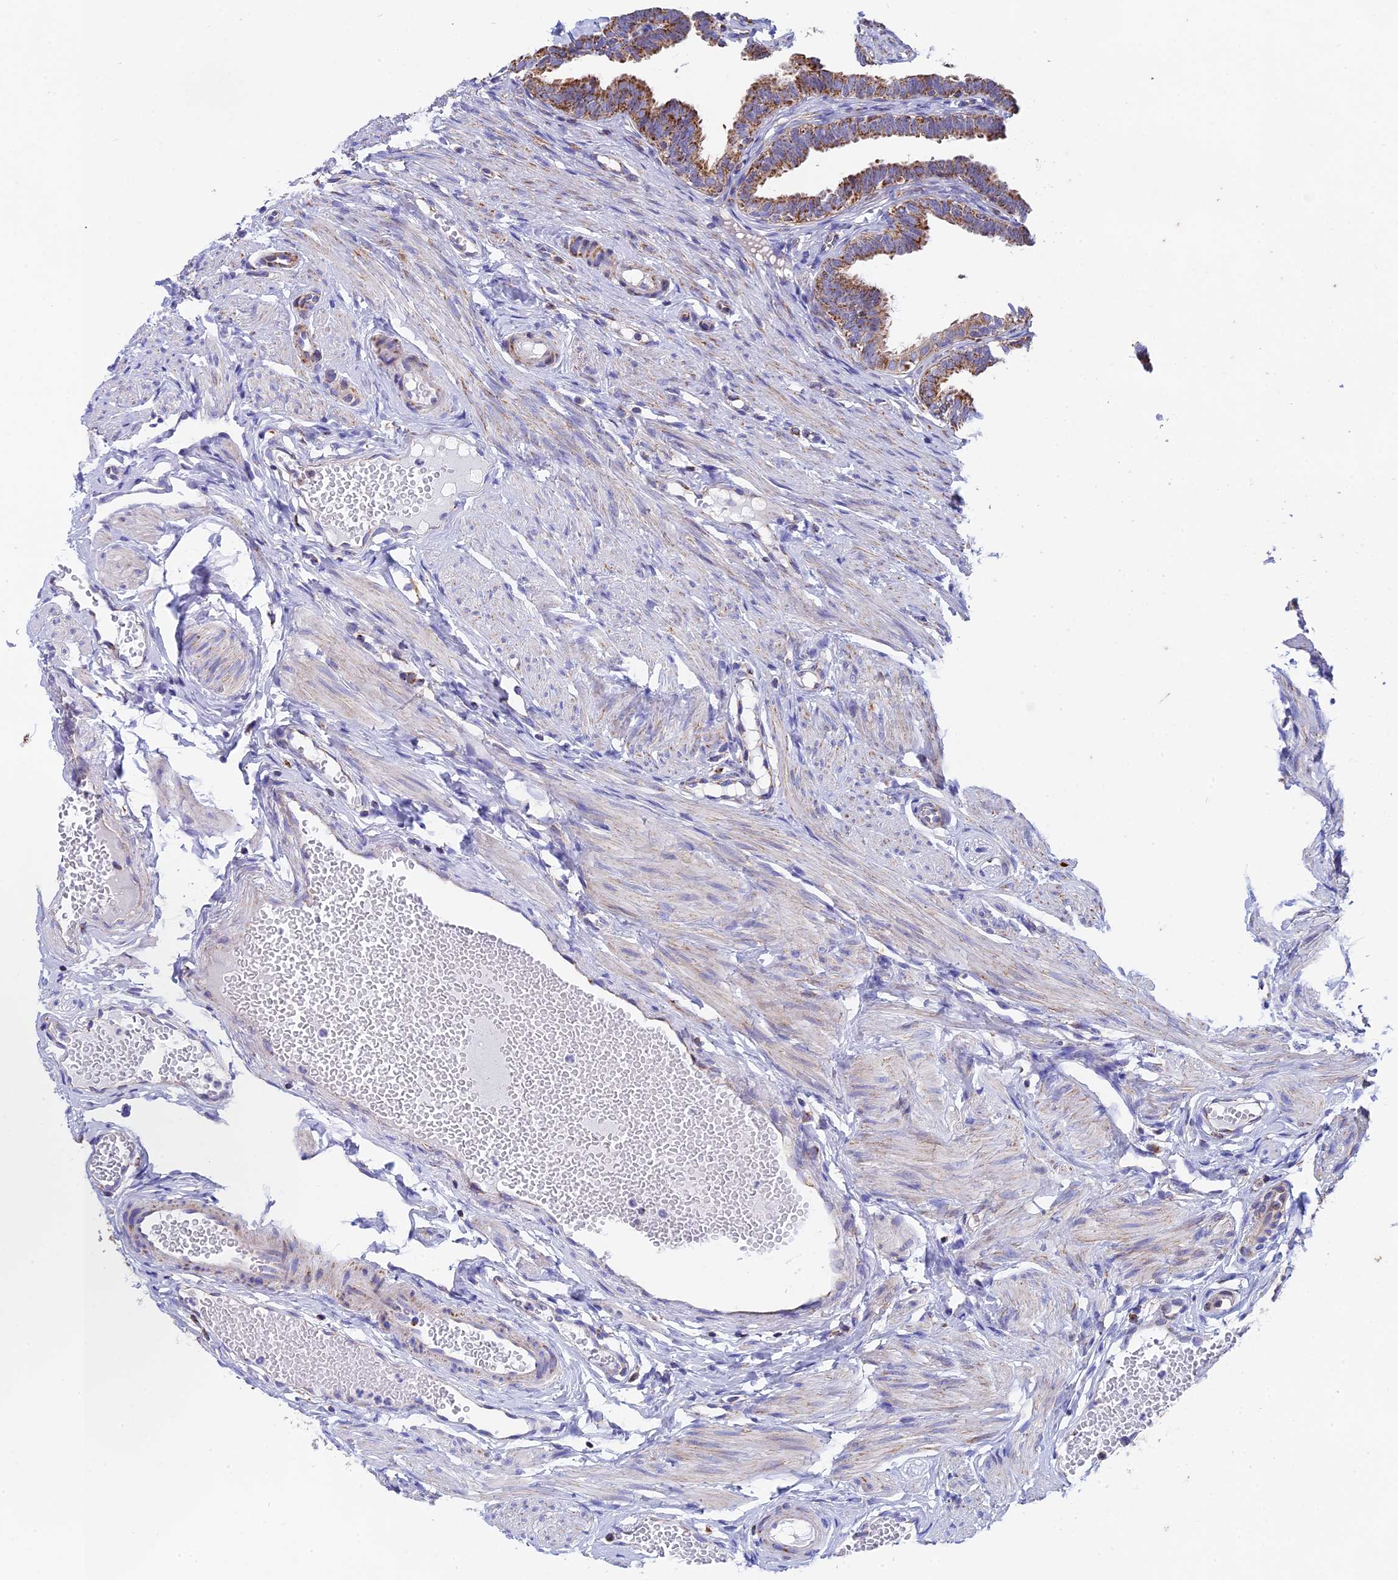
{"staining": {"intensity": "moderate", "quantity": ">75%", "location": "cytoplasmic/membranous"}, "tissue": "fallopian tube", "cell_type": "Glandular cells", "image_type": "normal", "snomed": [{"axis": "morphology", "description": "Normal tissue, NOS"}, {"axis": "topography", "description": "Fallopian tube"}, {"axis": "topography", "description": "Ovary"}], "caption": "Normal fallopian tube reveals moderate cytoplasmic/membranous positivity in about >75% of glandular cells.", "gene": "NDUFA5", "patient": {"sex": "female", "age": 23}}